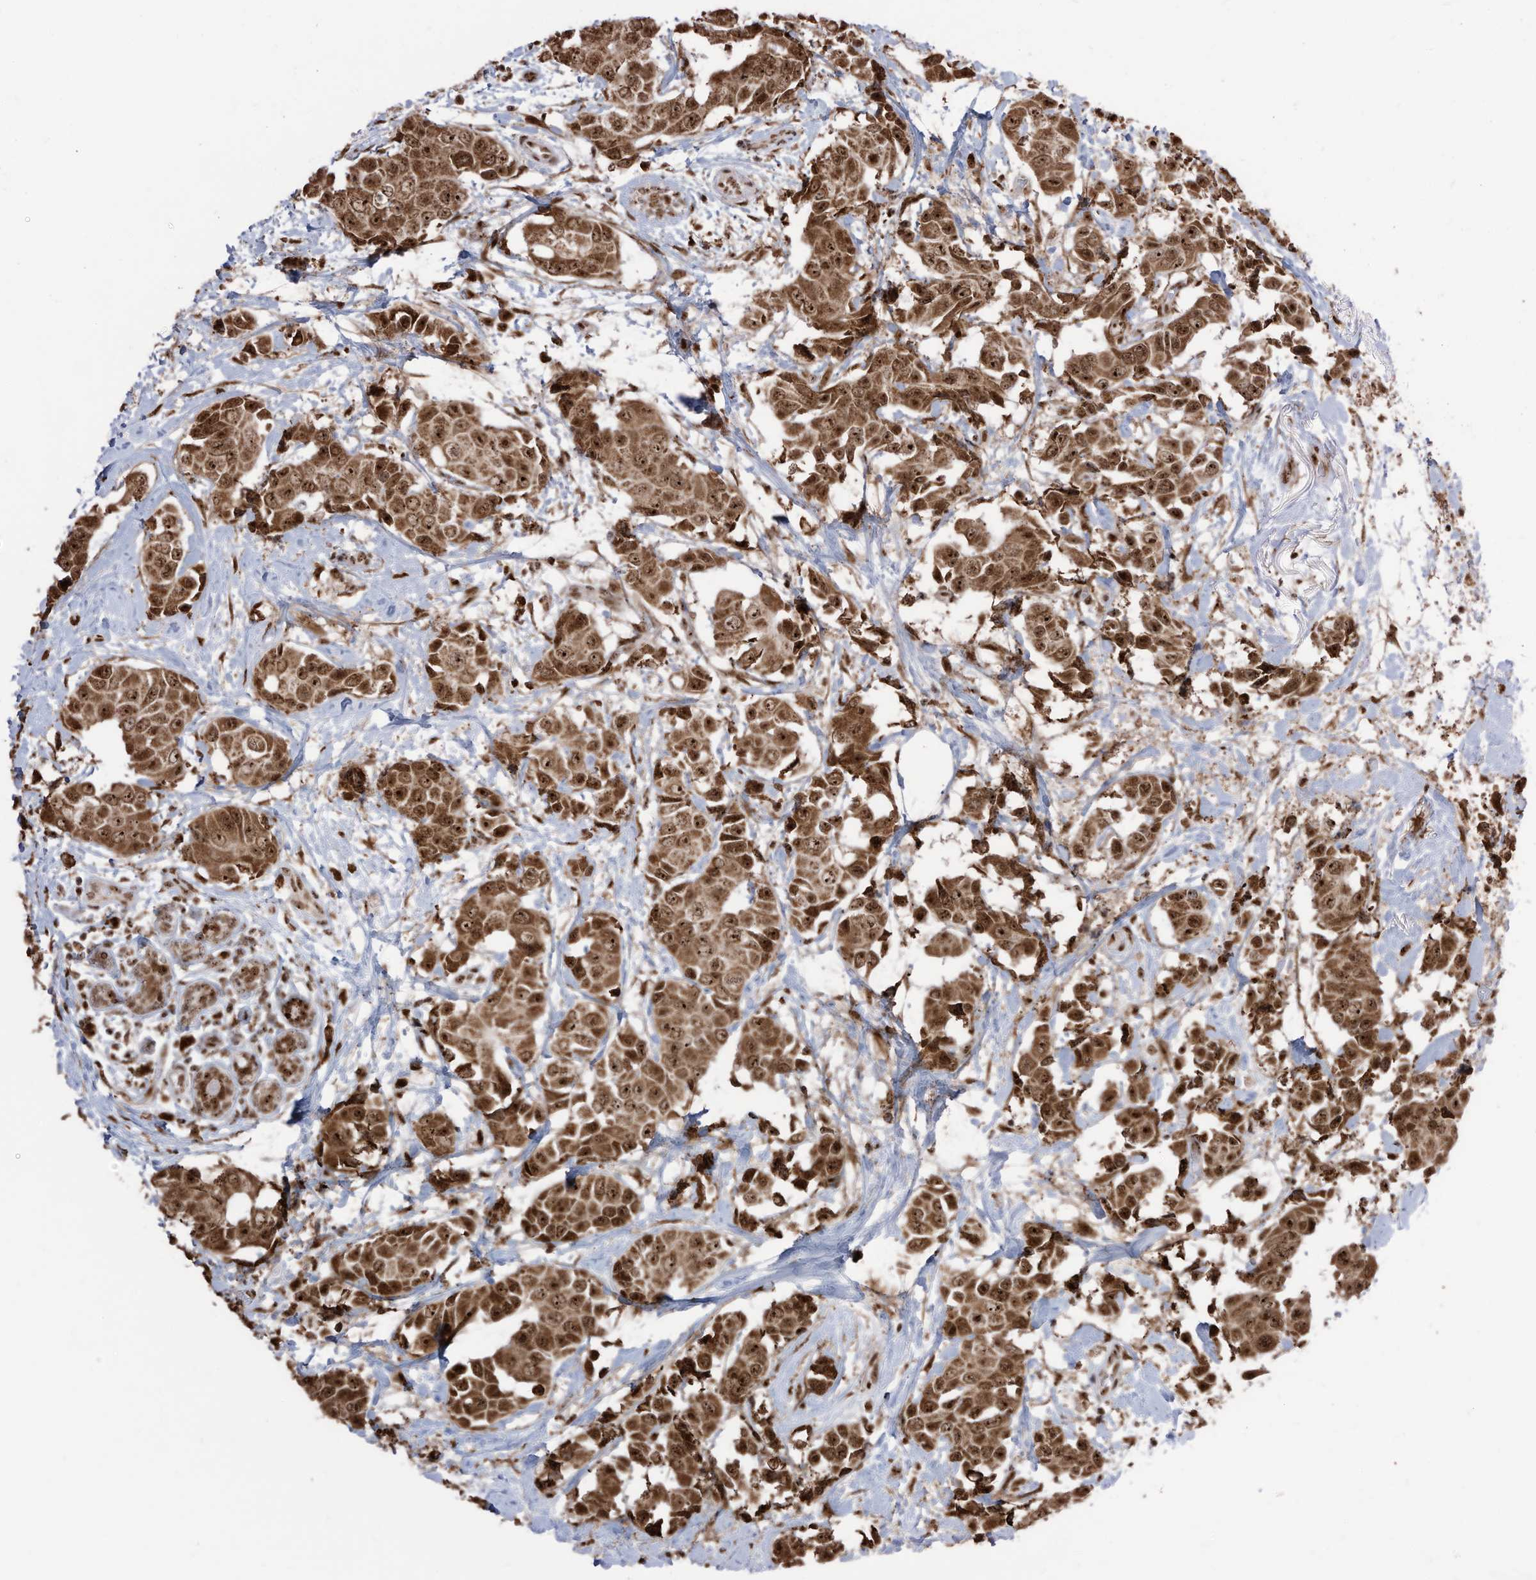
{"staining": {"intensity": "strong", "quantity": ">75%", "location": "cytoplasmic/membranous,nuclear"}, "tissue": "breast cancer", "cell_type": "Tumor cells", "image_type": "cancer", "snomed": [{"axis": "morphology", "description": "Normal tissue, NOS"}, {"axis": "morphology", "description": "Duct carcinoma"}, {"axis": "topography", "description": "Breast"}], "caption": "Immunohistochemical staining of breast cancer demonstrates high levels of strong cytoplasmic/membranous and nuclear staining in approximately >75% of tumor cells.", "gene": "LBH", "patient": {"sex": "female", "age": 39}}